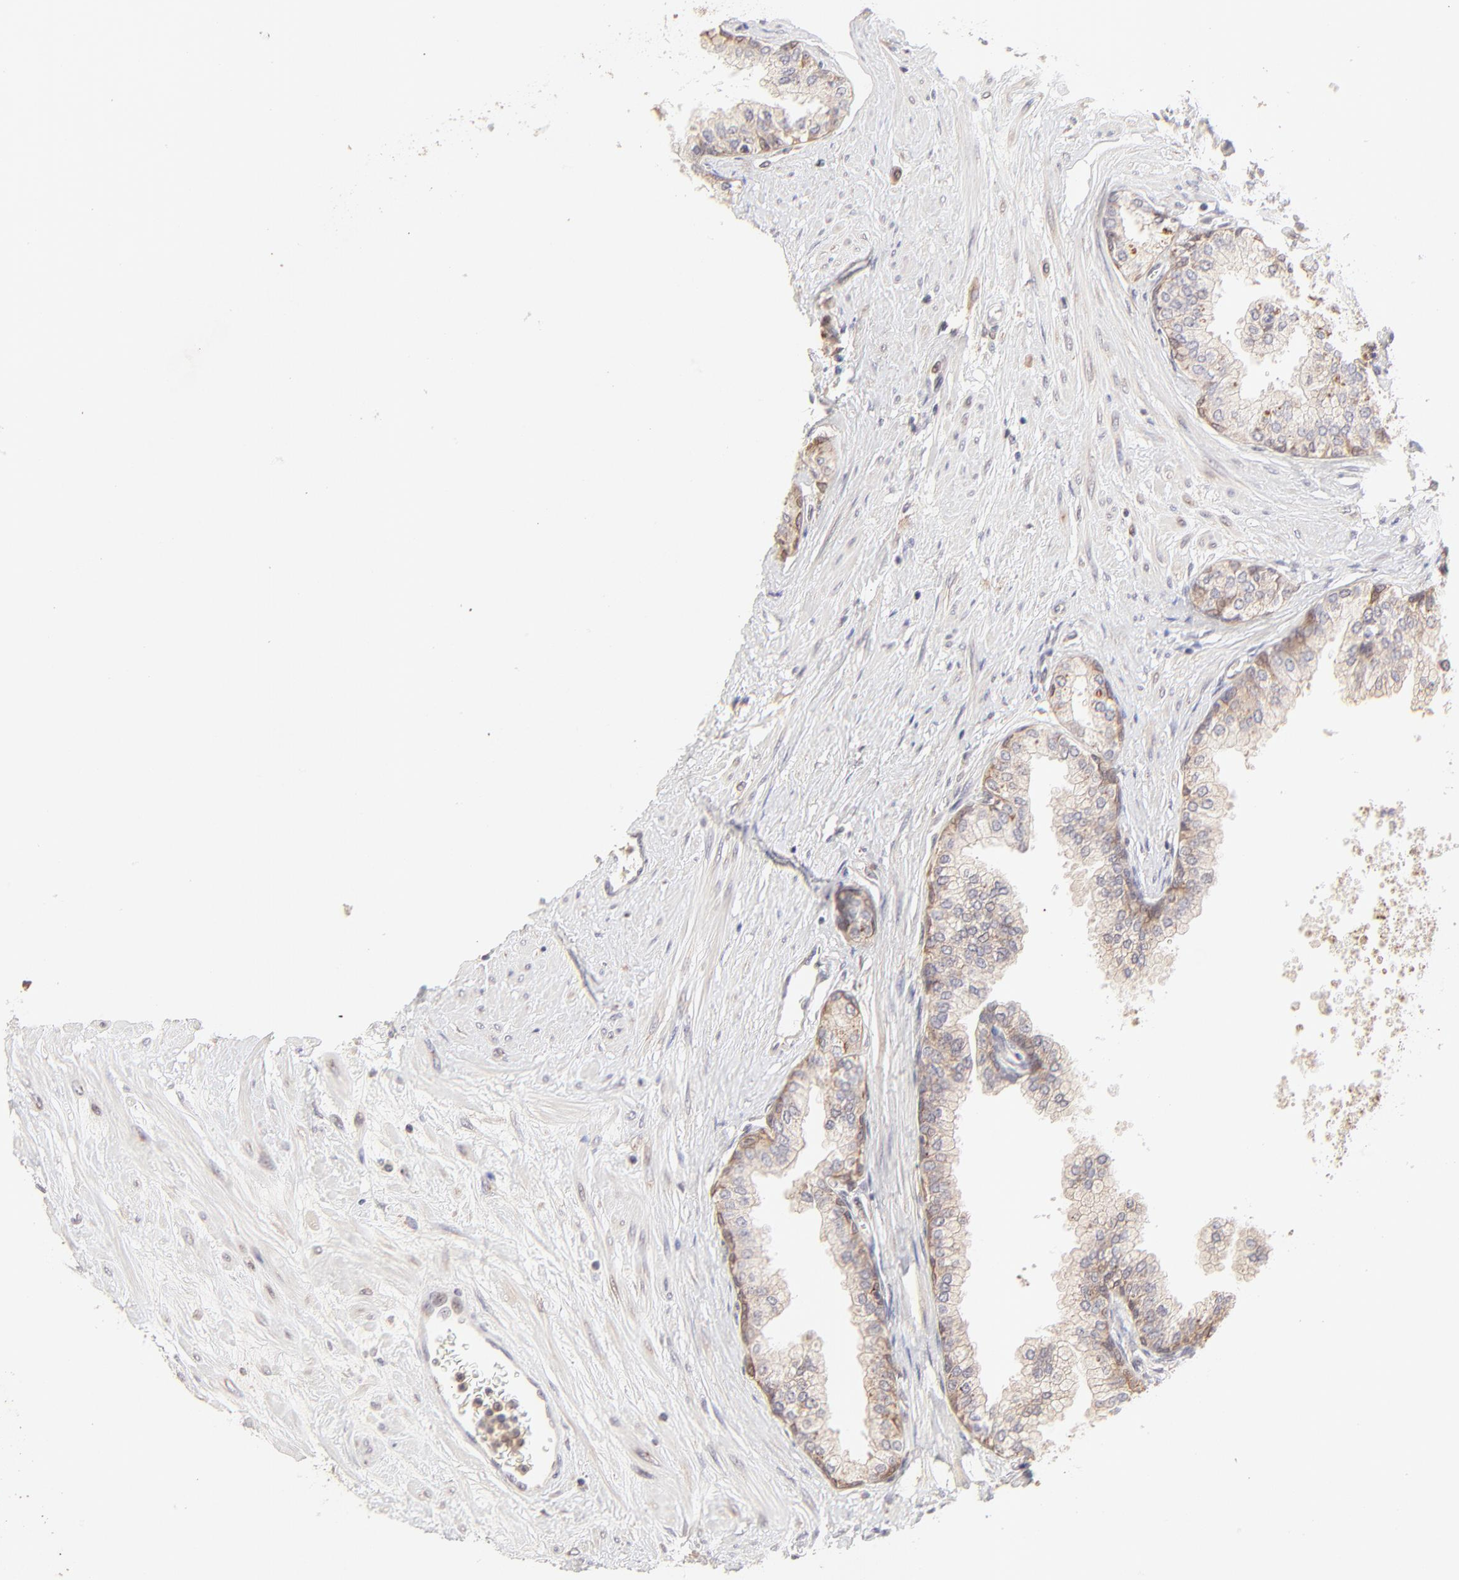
{"staining": {"intensity": "moderate", "quantity": ">75%", "location": "cytoplasmic/membranous"}, "tissue": "prostate", "cell_type": "Glandular cells", "image_type": "normal", "snomed": [{"axis": "morphology", "description": "Normal tissue, NOS"}, {"axis": "topography", "description": "Prostate"}], "caption": "Benign prostate exhibits moderate cytoplasmic/membranous expression in about >75% of glandular cells The staining was performed using DAB (3,3'-diaminobenzidine) to visualize the protein expression in brown, while the nuclei were stained in blue with hematoxylin (Magnification: 20x)..", "gene": "TNRC6B", "patient": {"sex": "male", "age": 60}}